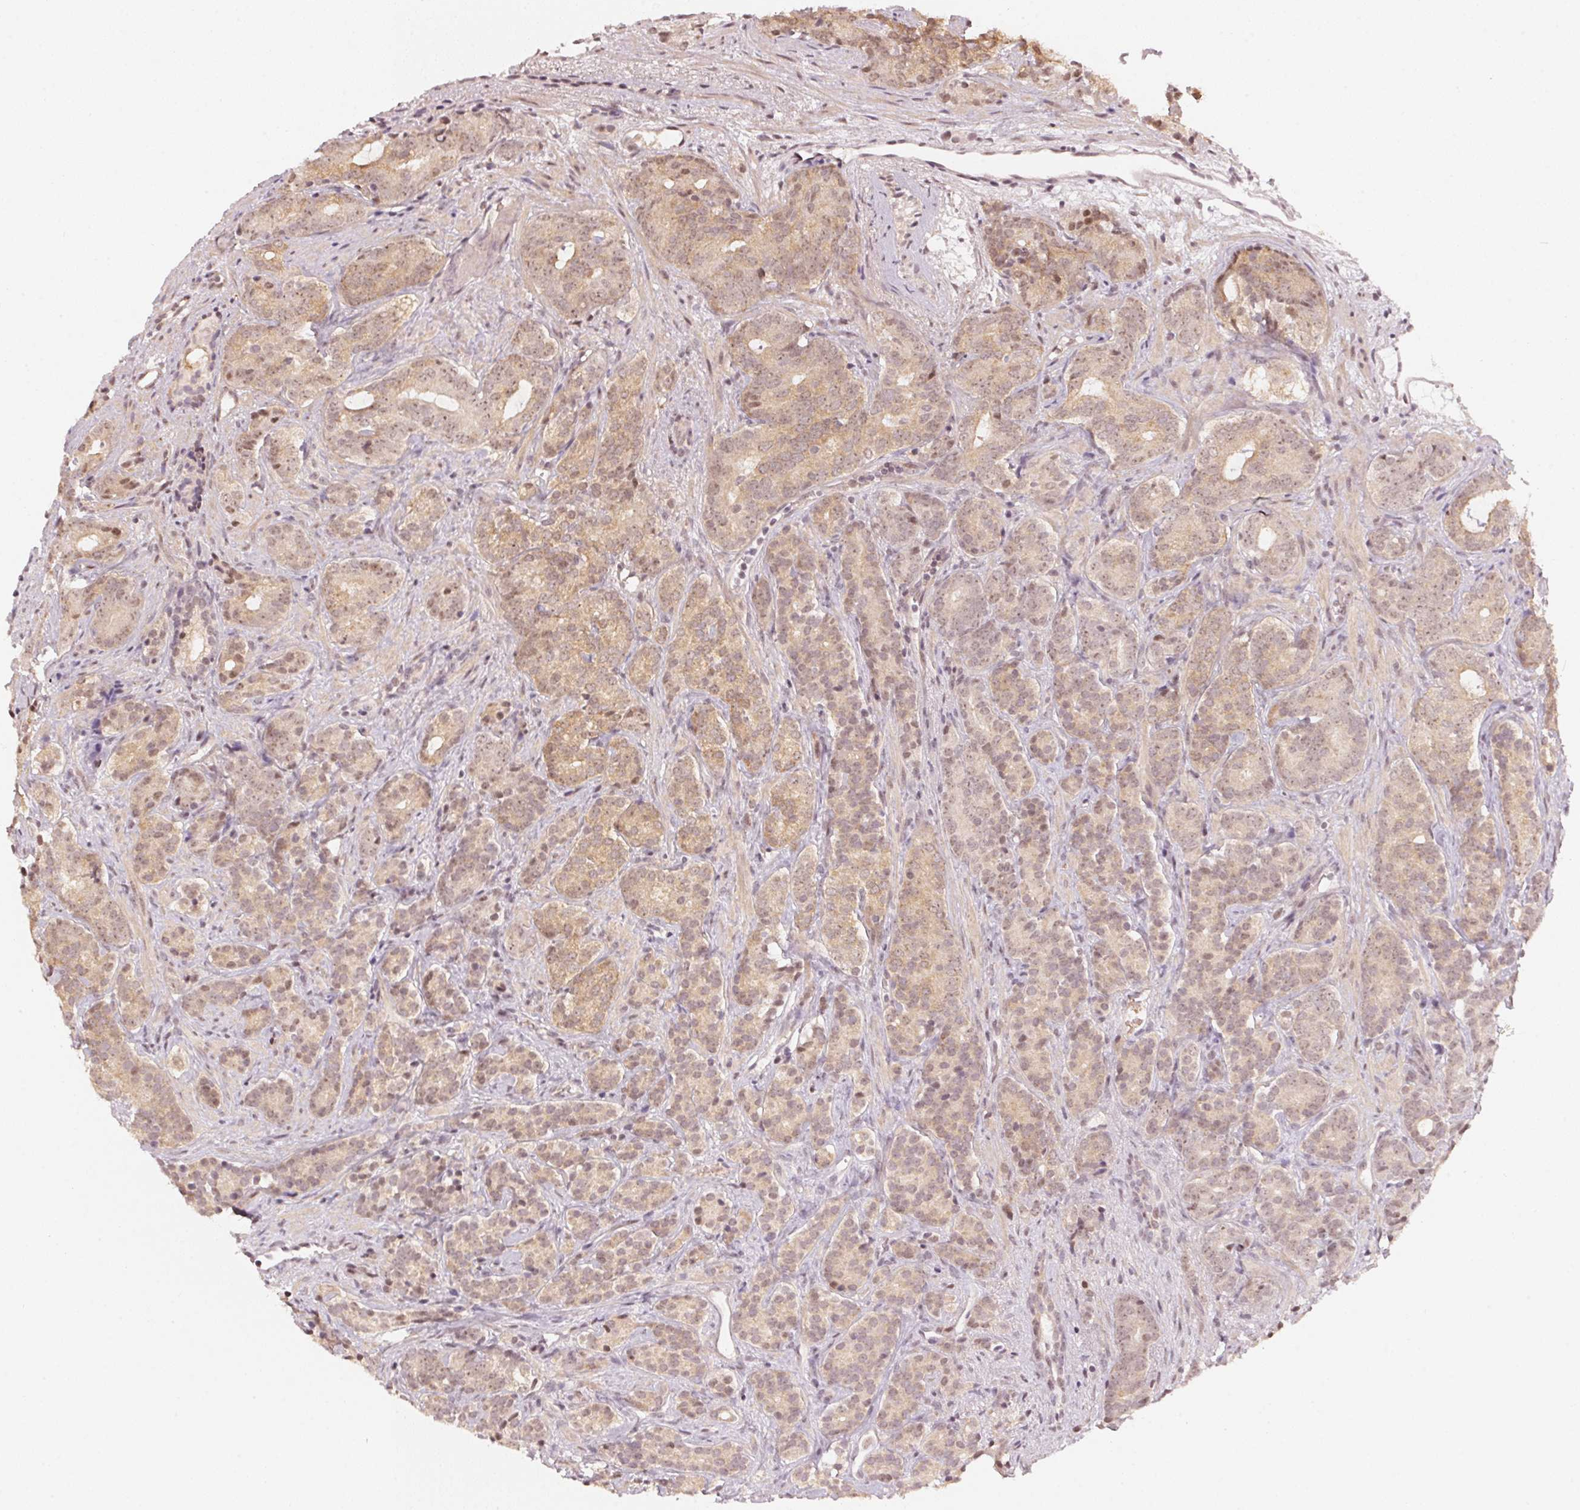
{"staining": {"intensity": "weak", "quantity": ">75%", "location": "cytoplasmic/membranous,nuclear"}, "tissue": "prostate cancer", "cell_type": "Tumor cells", "image_type": "cancer", "snomed": [{"axis": "morphology", "description": "Adenocarcinoma, High grade"}, {"axis": "topography", "description": "Prostate"}], "caption": "Immunohistochemistry staining of prostate cancer, which displays low levels of weak cytoplasmic/membranous and nuclear positivity in approximately >75% of tumor cells indicating weak cytoplasmic/membranous and nuclear protein staining. The staining was performed using DAB (brown) for protein detection and nuclei were counterstained in hematoxylin (blue).", "gene": "KAT6A", "patient": {"sex": "male", "age": 84}}